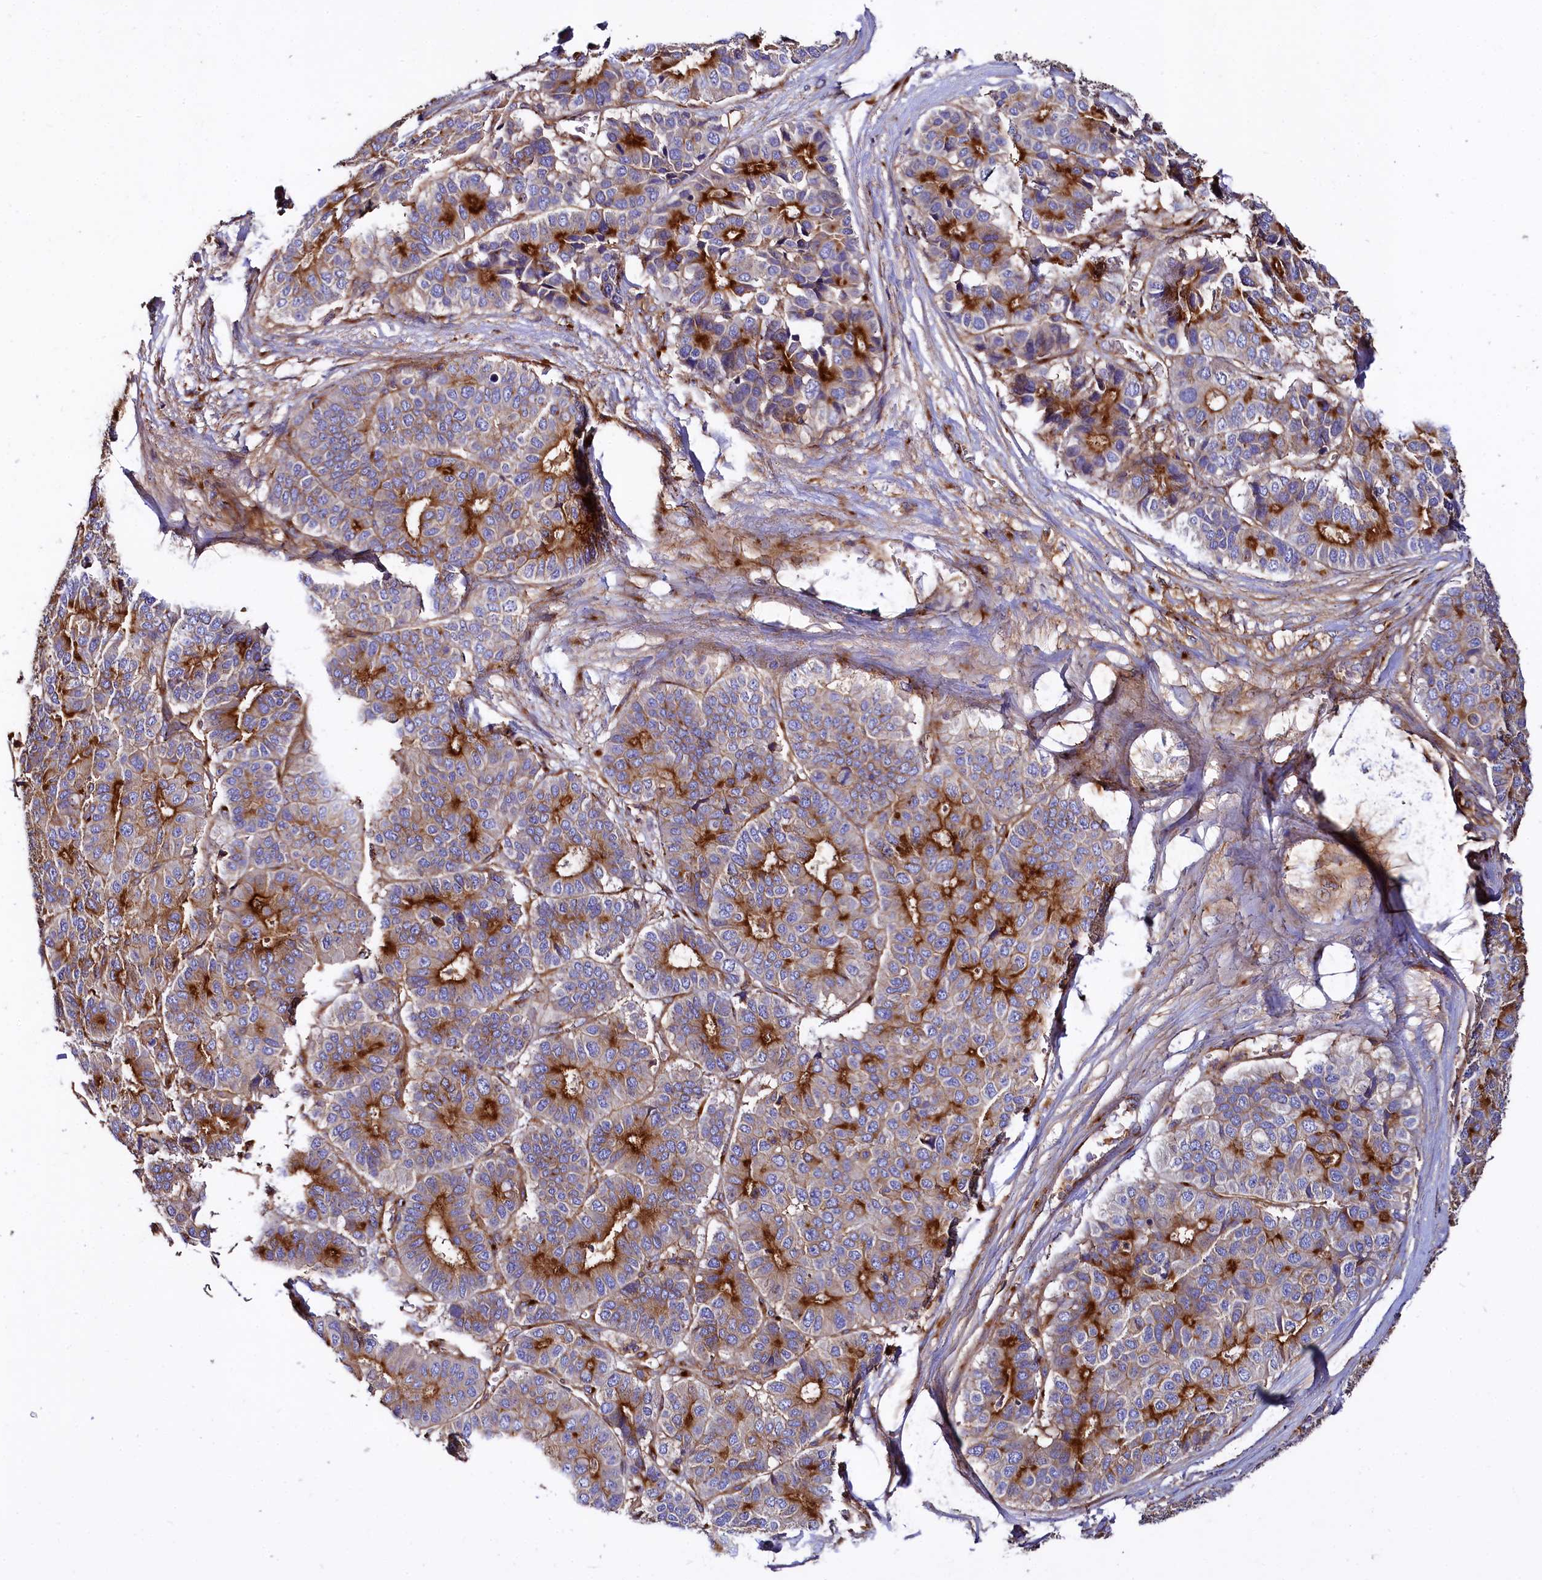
{"staining": {"intensity": "strong", "quantity": "25%-75%", "location": "cytoplasmic/membranous"}, "tissue": "pancreatic cancer", "cell_type": "Tumor cells", "image_type": "cancer", "snomed": [{"axis": "morphology", "description": "Adenocarcinoma, NOS"}, {"axis": "topography", "description": "Pancreas"}], "caption": "This is a micrograph of immunohistochemistry staining of pancreatic cancer, which shows strong staining in the cytoplasmic/membranous of tumor cells.", "gene": "ANO6", "patient": {"sex": "male", "age": 50}}